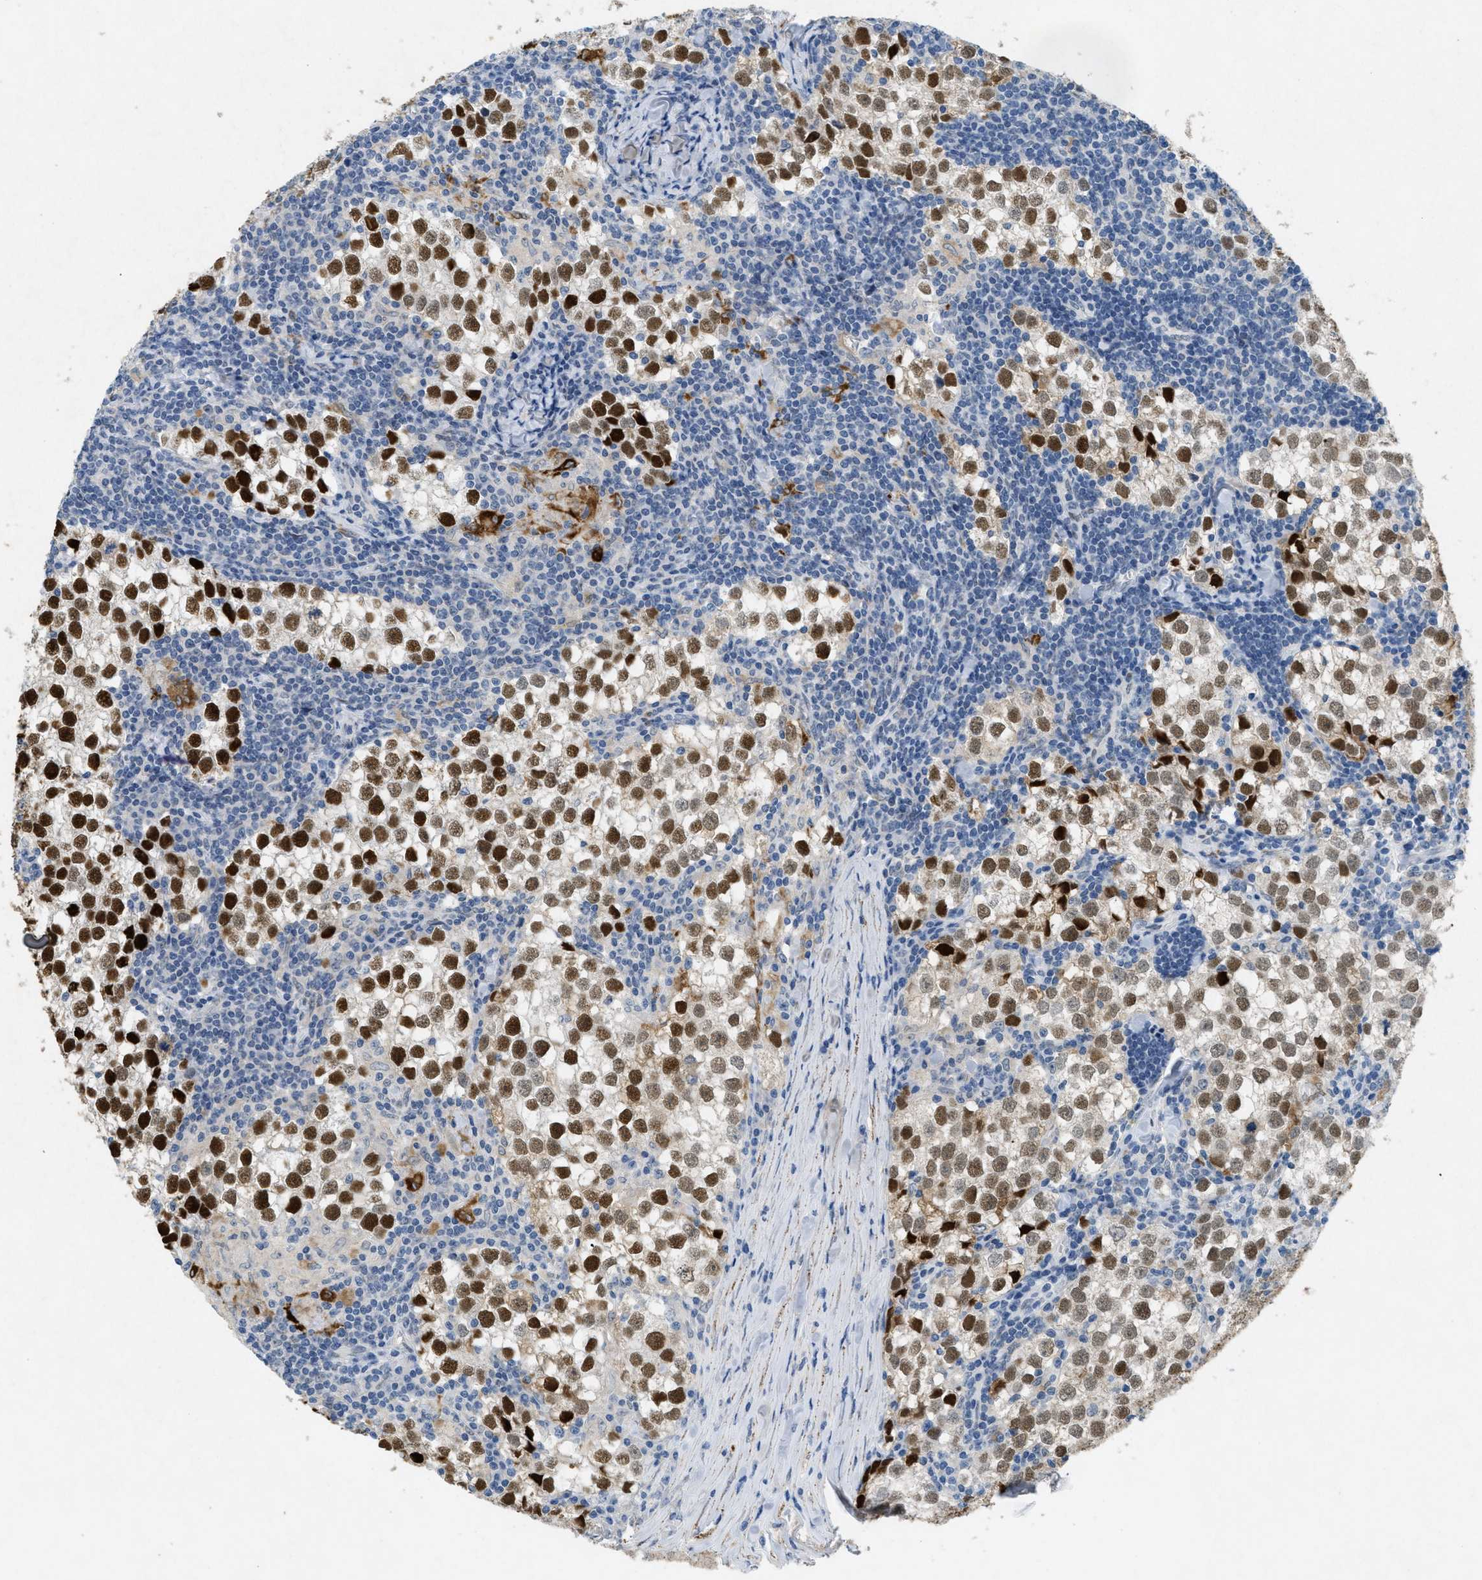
{"staining": {"intensity": "strong", "quantity": ">75%", "location": "nuclear"}, "tissue": "testis cancer", "cell_type": "Tumor cells", "image_type": "cancer", "snomed": [{"axis": "morphology", "description": "Seminoma, NOS"}, {"axis": "morphology", "description": "Carcinoma, Embryonal, NOS"}, {"axis": "topography", "description": "Testis"}], "caption": "Testis cancer (embryonal carcinoma) stained for a protein (brown) demonstrates strong nuclear positive positivity in about >75% of tumor cells.", "gene": "TASOR", "patient": {"sex": "male", "age": 36}}